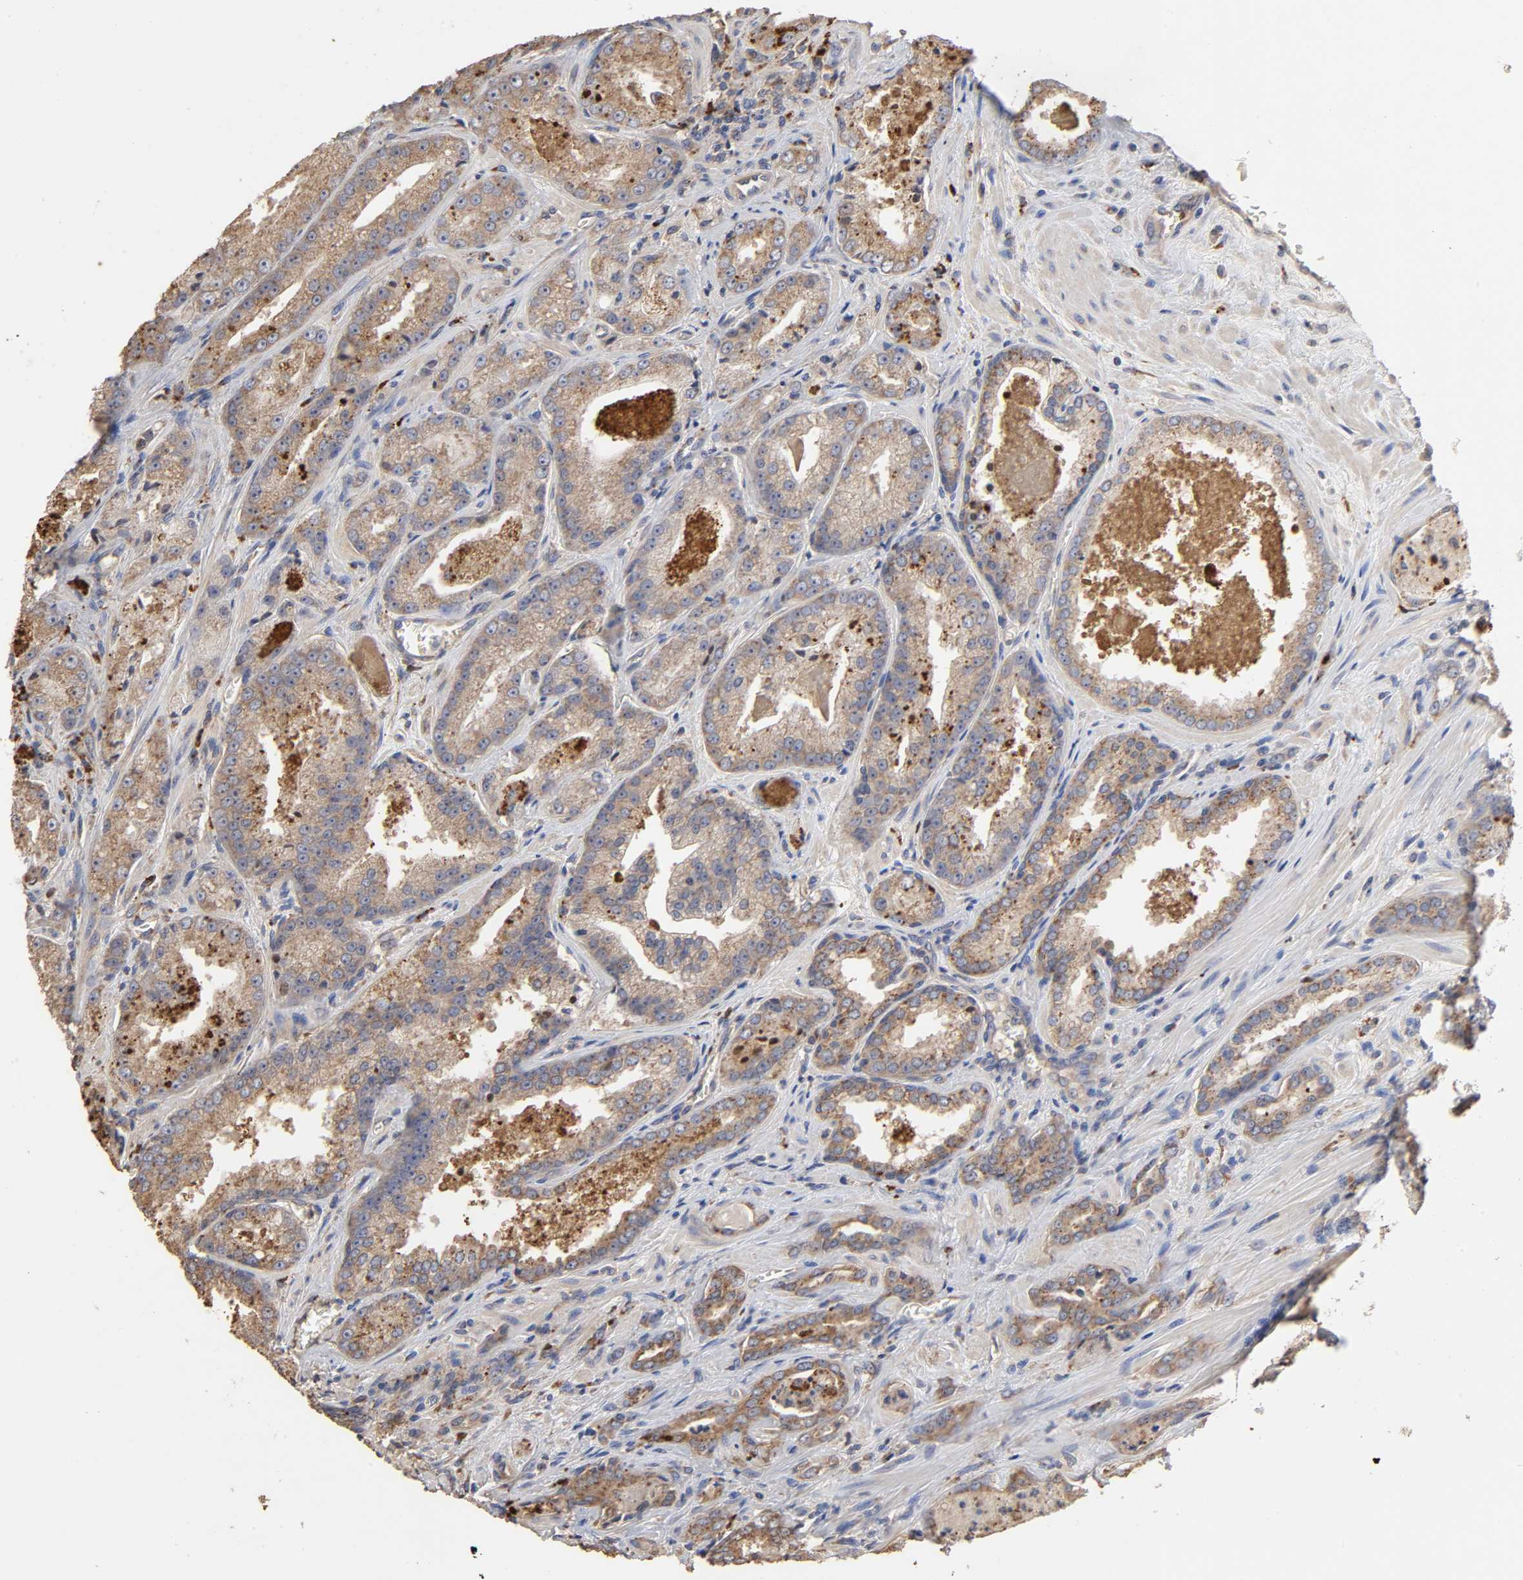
{"staining": {"intensity": "moderate", "quantity": ">75%", "location": "cytoplasmic/membranous"}, "tissue": "prostate cancer", "cell_type": "Tumor cells", "image_type": "cancer", "snomed": [{"axis": "morphology", "description": "Adenocarcinoma, Low grade"}, {"axis": "topography", "description": "Prostate"}], "caption": "The immunohistochemical stain highlights moderate cytoplasmic/membranous positivity in tumor cells of prostate cancer (low-grade adenocarcinoma) tissue. Ihc stains the protein of interest in brown and the nuclei are stained blue.", "gene": "EIF4G2", "patient": {"sex": "male", "age": 60}}